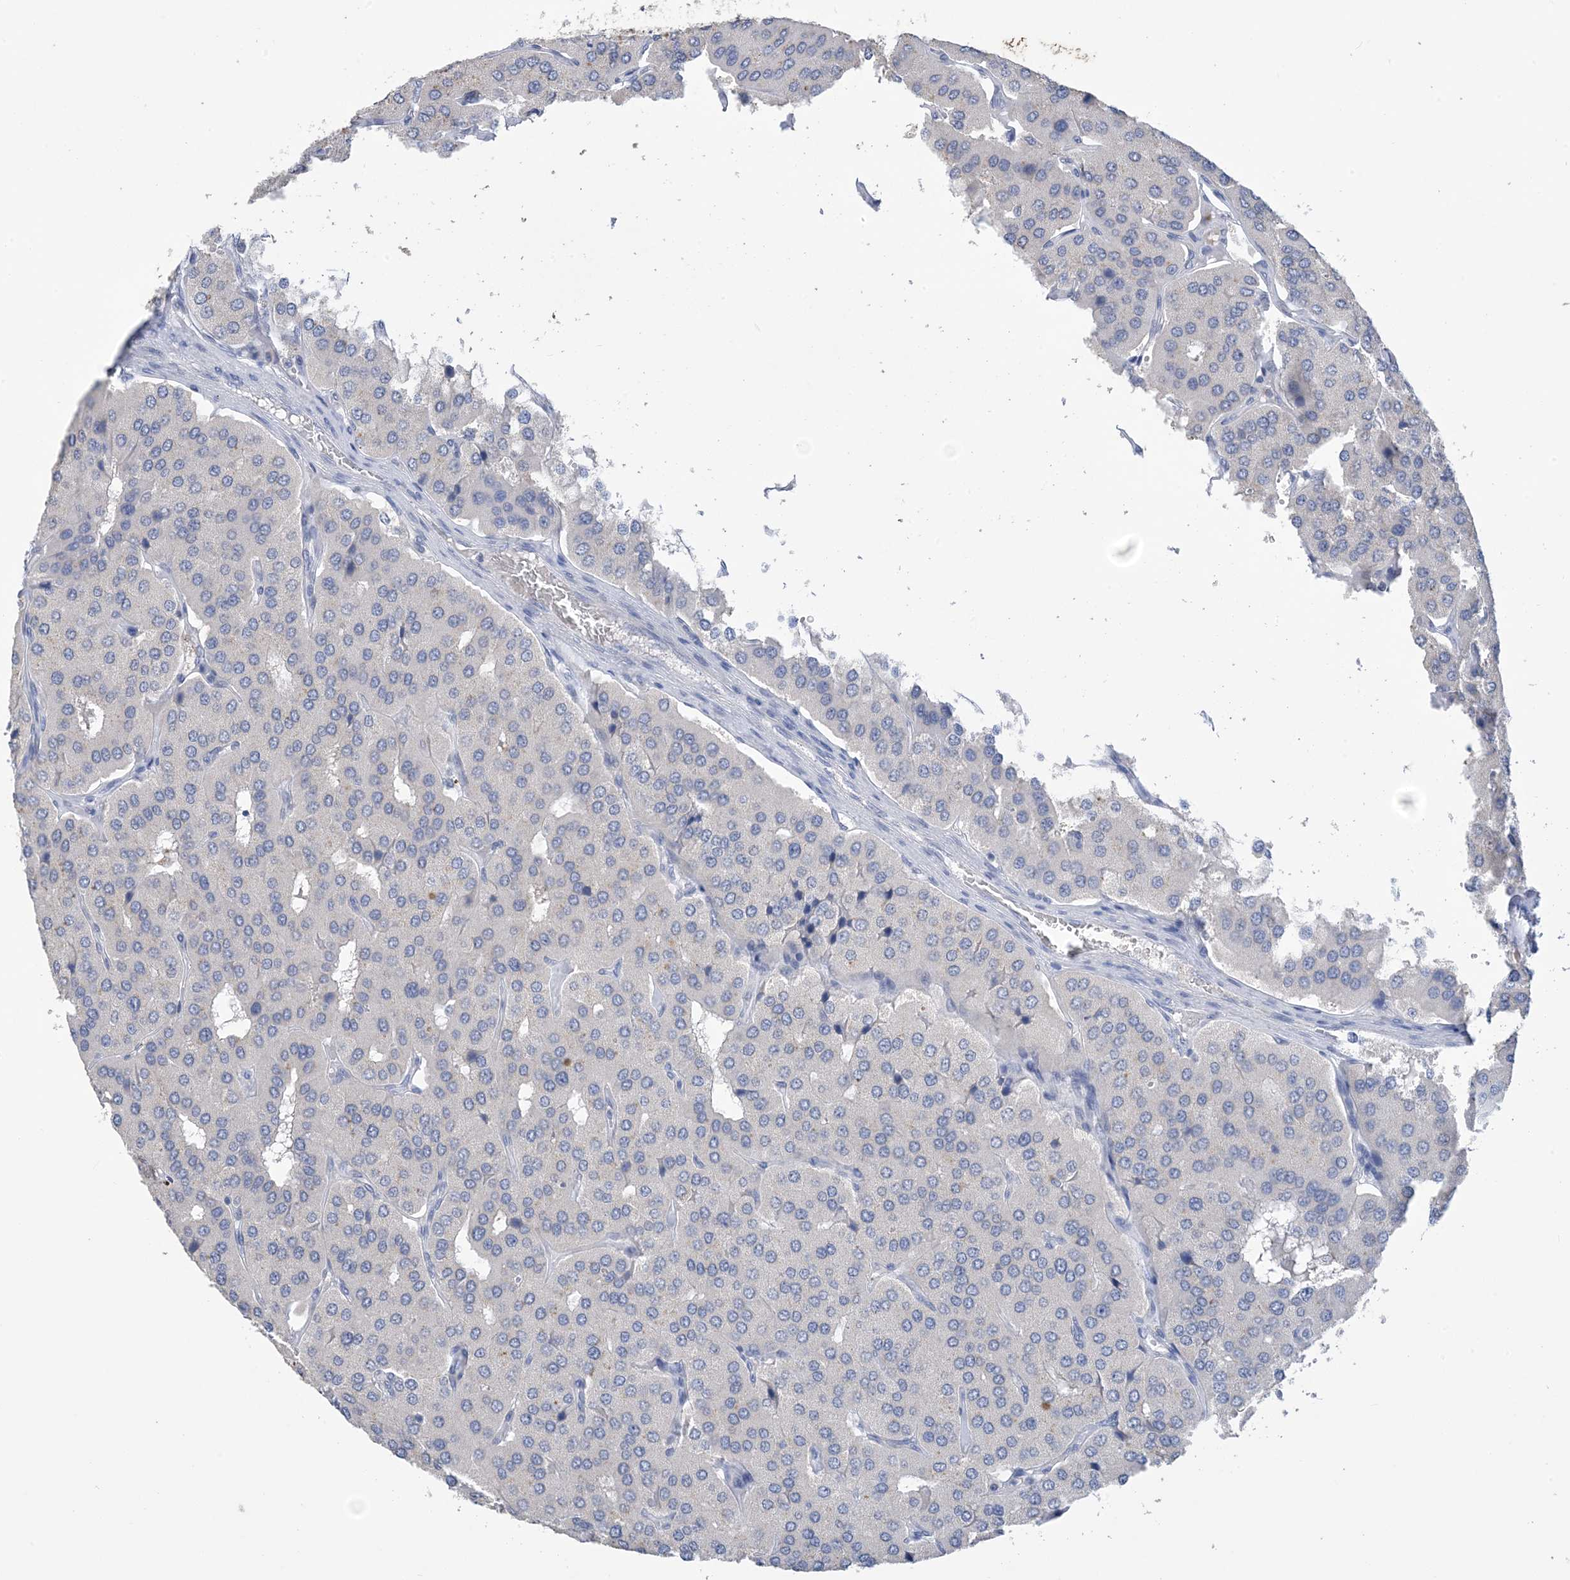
{"staining": {"intensity": "negative", "quantity": "none", "location": "none"}, "tissue": "parathyroid gland", "cell_type": "Glandular cells", "image_type": "normal", "snomed": [{"axis": "morphology", "description": "Normal tissue, NOS"}, {"axis": "morphology", "description": "Adenoma, NOS"}, {"axis": "topography", "description": "Parathyroid gland"}], "caption": "A high-resolution photomicrograph shows immunohistochemistry staining of unremarkable parathyroid gland, which exhibits no significant expression in glandular cells.", "gene": "DSC3", "patient": {"sex": "female", "age": 86}}